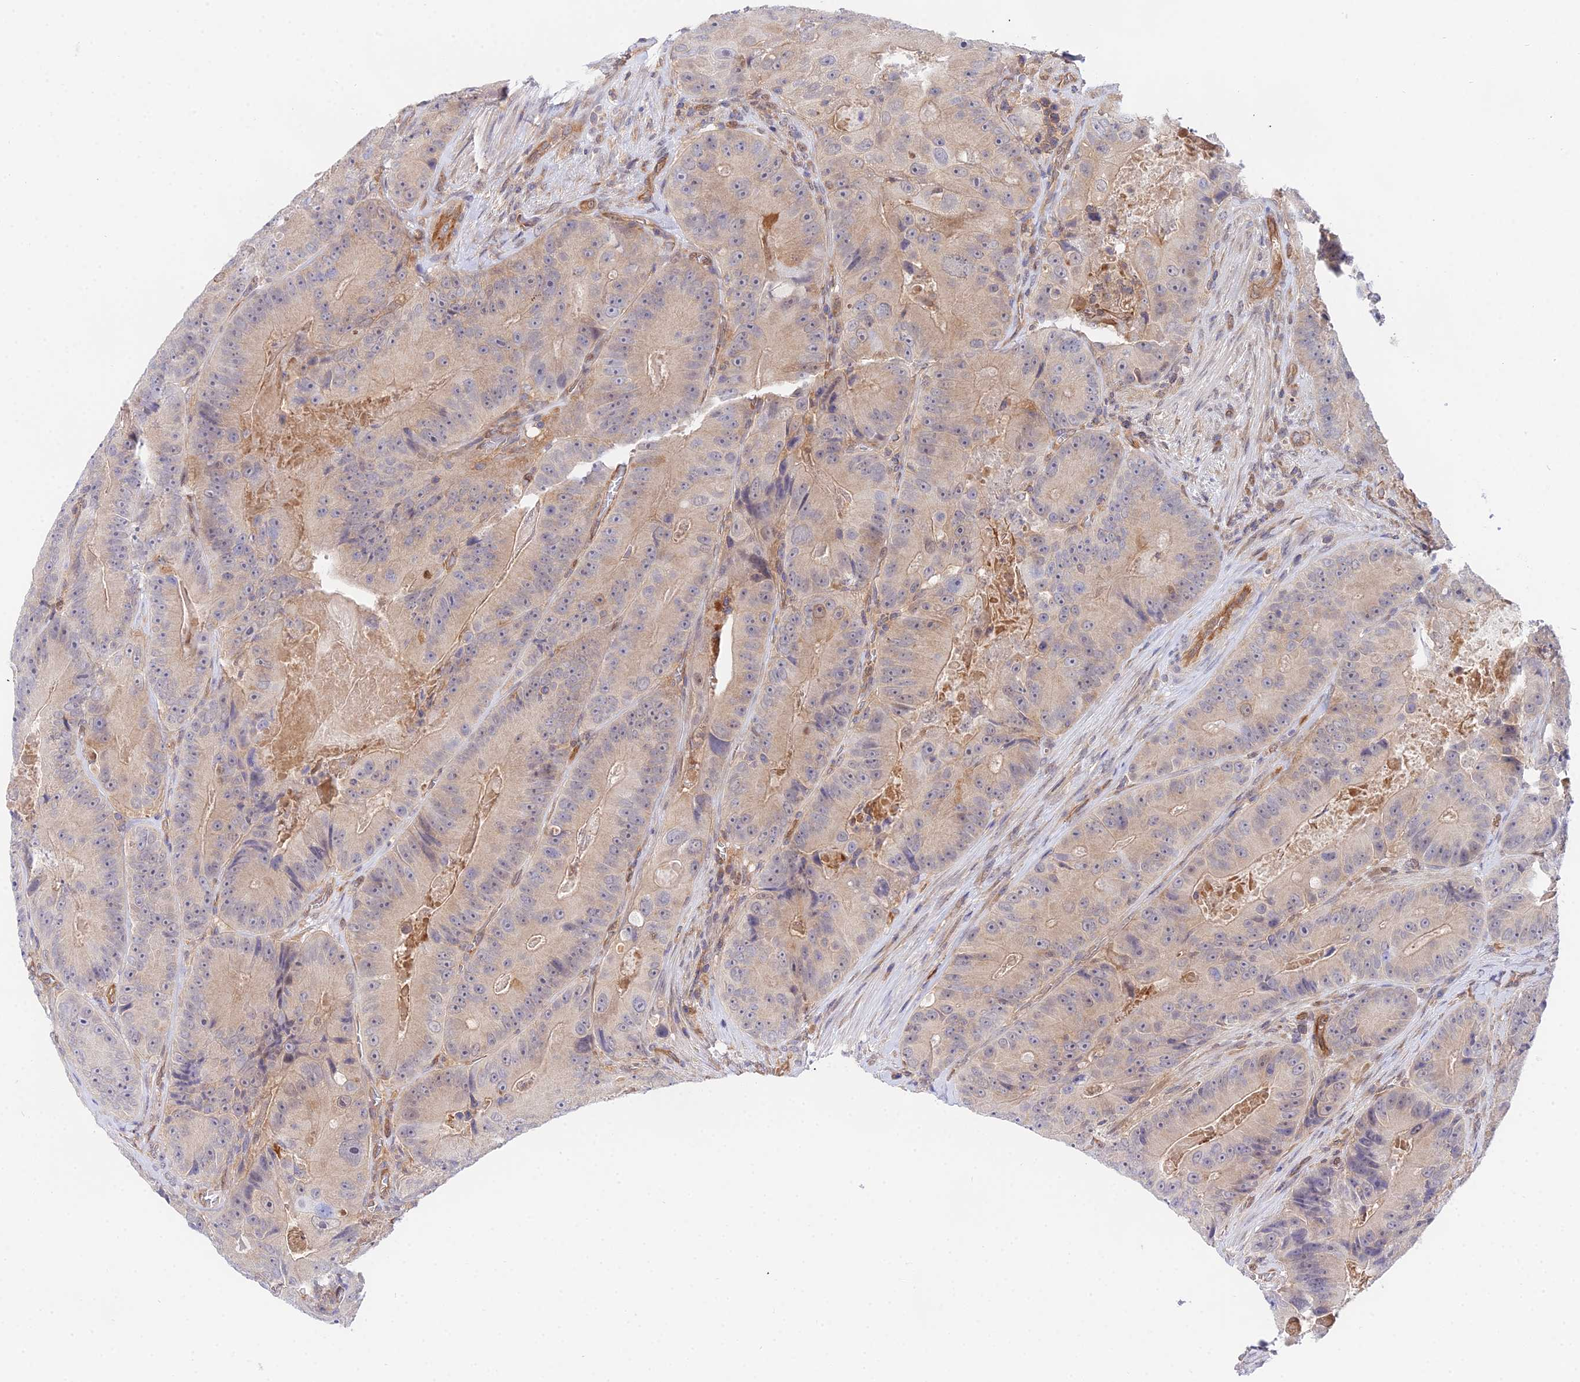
{"staining": {"intensity": "moderate", "quantity": "25%-75%", "location": "cytoplasmic/membranous,nuclear"}, "tissue": "colorectal cancer", "cell_type": "Tumor cells", "image_type": "cancer", "snomed": [{"axis": "morphology", "description": "Adenocarcinoma, NOS"}, {"axis": "topography", "description": "Colon"}], "caption": "A brown stain labels moderate cytoplasmic/membranous and nuclear expression of a protein in human colorectal cancer tumor cells. Using DAB (3,3'-diaminobenzidine) (brown) and hematoxylin (blue) stains, captured at high magnification using brightfield microscopy.", "gene": "PPP2R2C", "patient": {"sex": "female", "age": 86}}